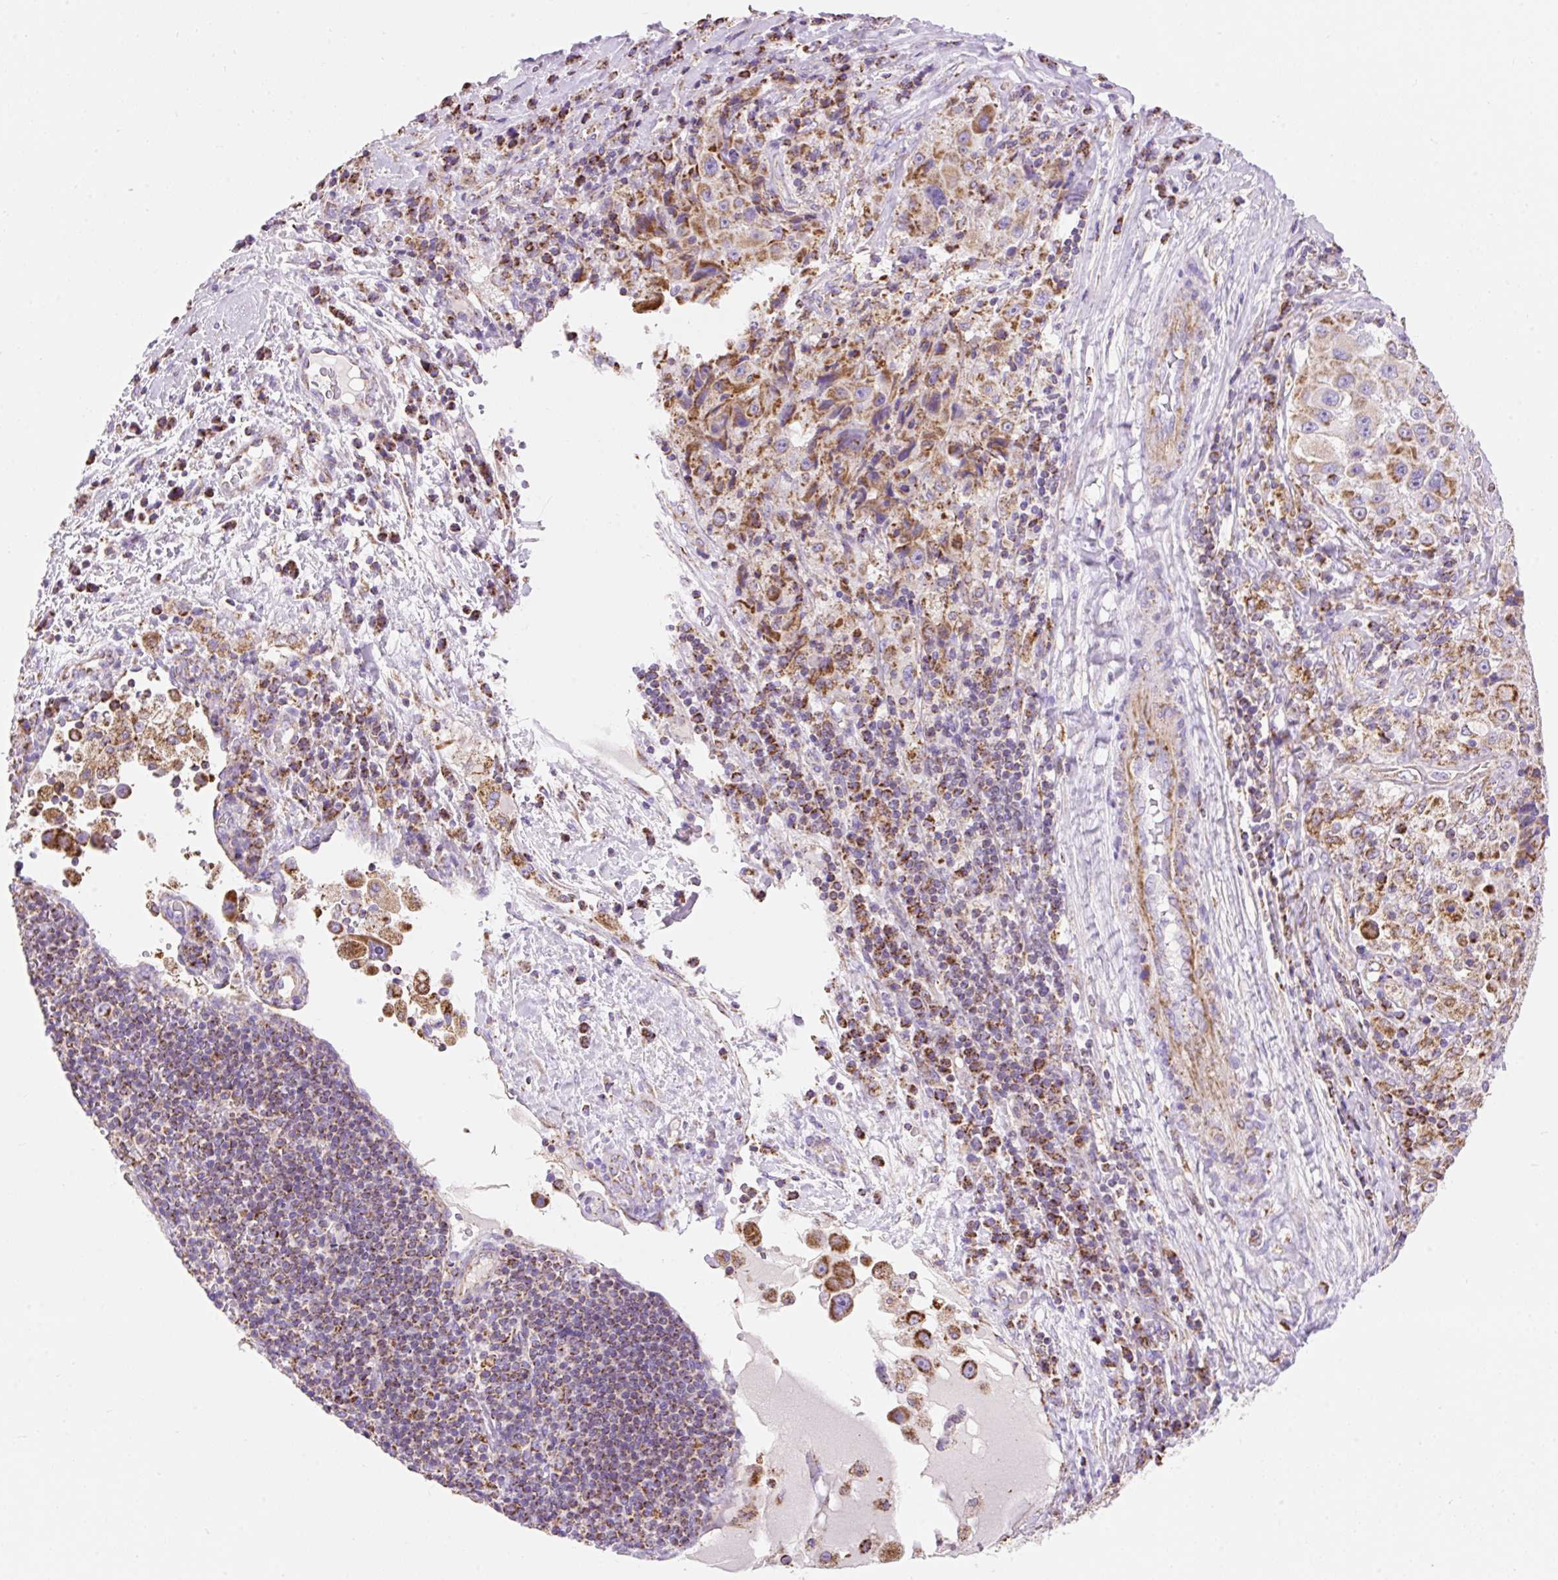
{"staining": {"intensity": "moderate", "quantity": ">75%", "location": "cytoplasmic/membranous"}, "tissue": "melanoma", "cell_type": "Tumor cells", "image_type": "cancer", "snomed": [{"axis": "morphology", "description": "Malignant melanoma, Metastatic site"}, {"axis": "topography", "description": "Lymph node"}], "caption": "Malignant melanoma (metastatic site) stained with a protein marker reveals moderate staining in tumor cells.", "gene": "DAAM2", "patient": {"sex": "male", "age": 62}}